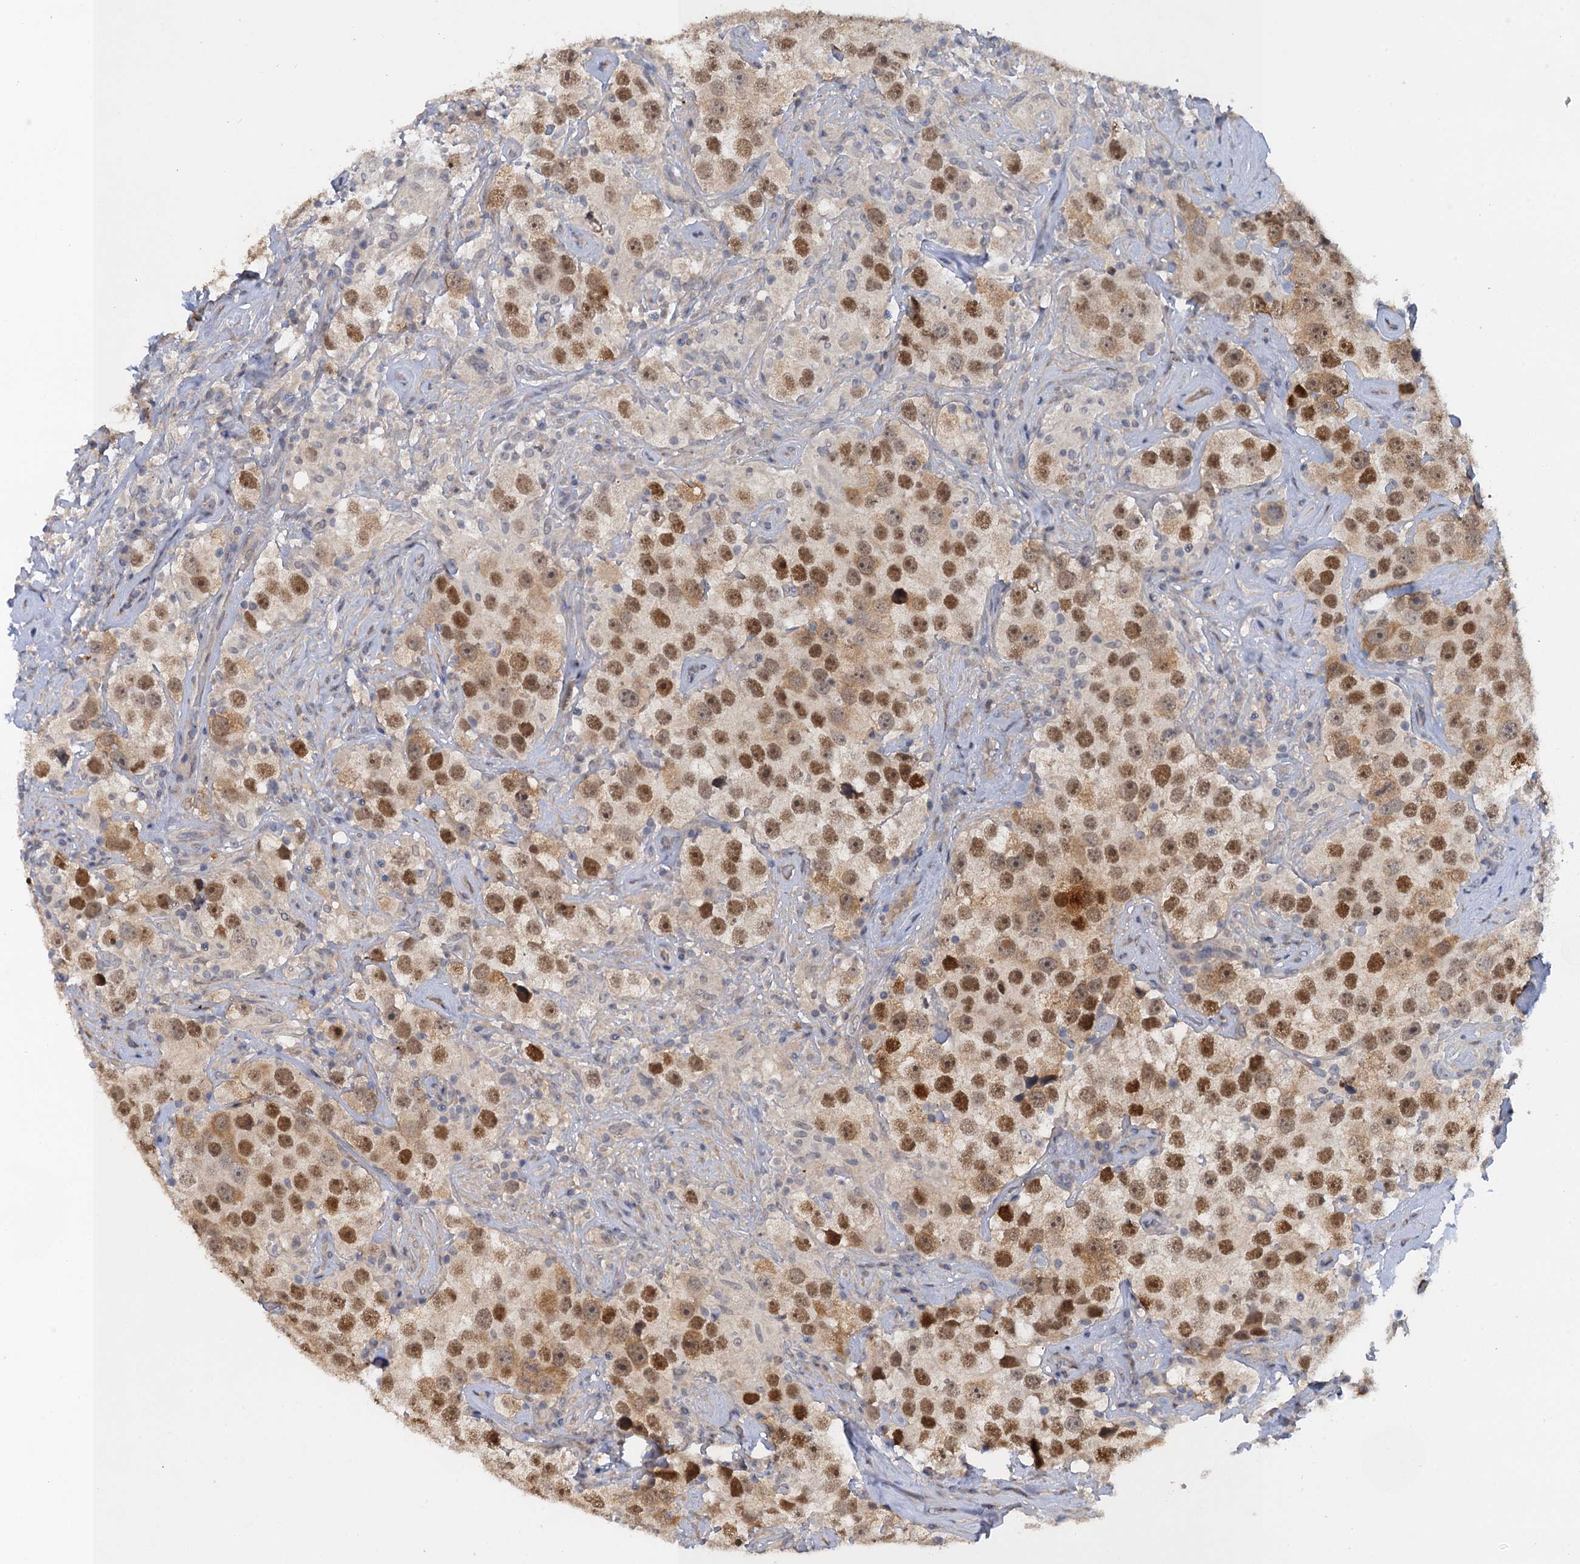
{"staining": {"intensity": "moderate", "quantity": ">75%", "location": "nuclear"}, "tissue": "testis cancer", "cell_type": "Tumor cells", "image_type": "cancer", "snomed": [{"axis": "morphology", "description": "Seminoma, NOS"}, {"axis": "topography", "description": "Testis"}], "caption": "Brown immunohistochemical staining in seminoma (testis) demonstrates moderate nuclear positivity in about >75% of tumor cells. (DAB IHC with brightfield microscopy, high magnification).", "gene": "MRFAP1", "patient": {"sex": "male", "age": 49}}